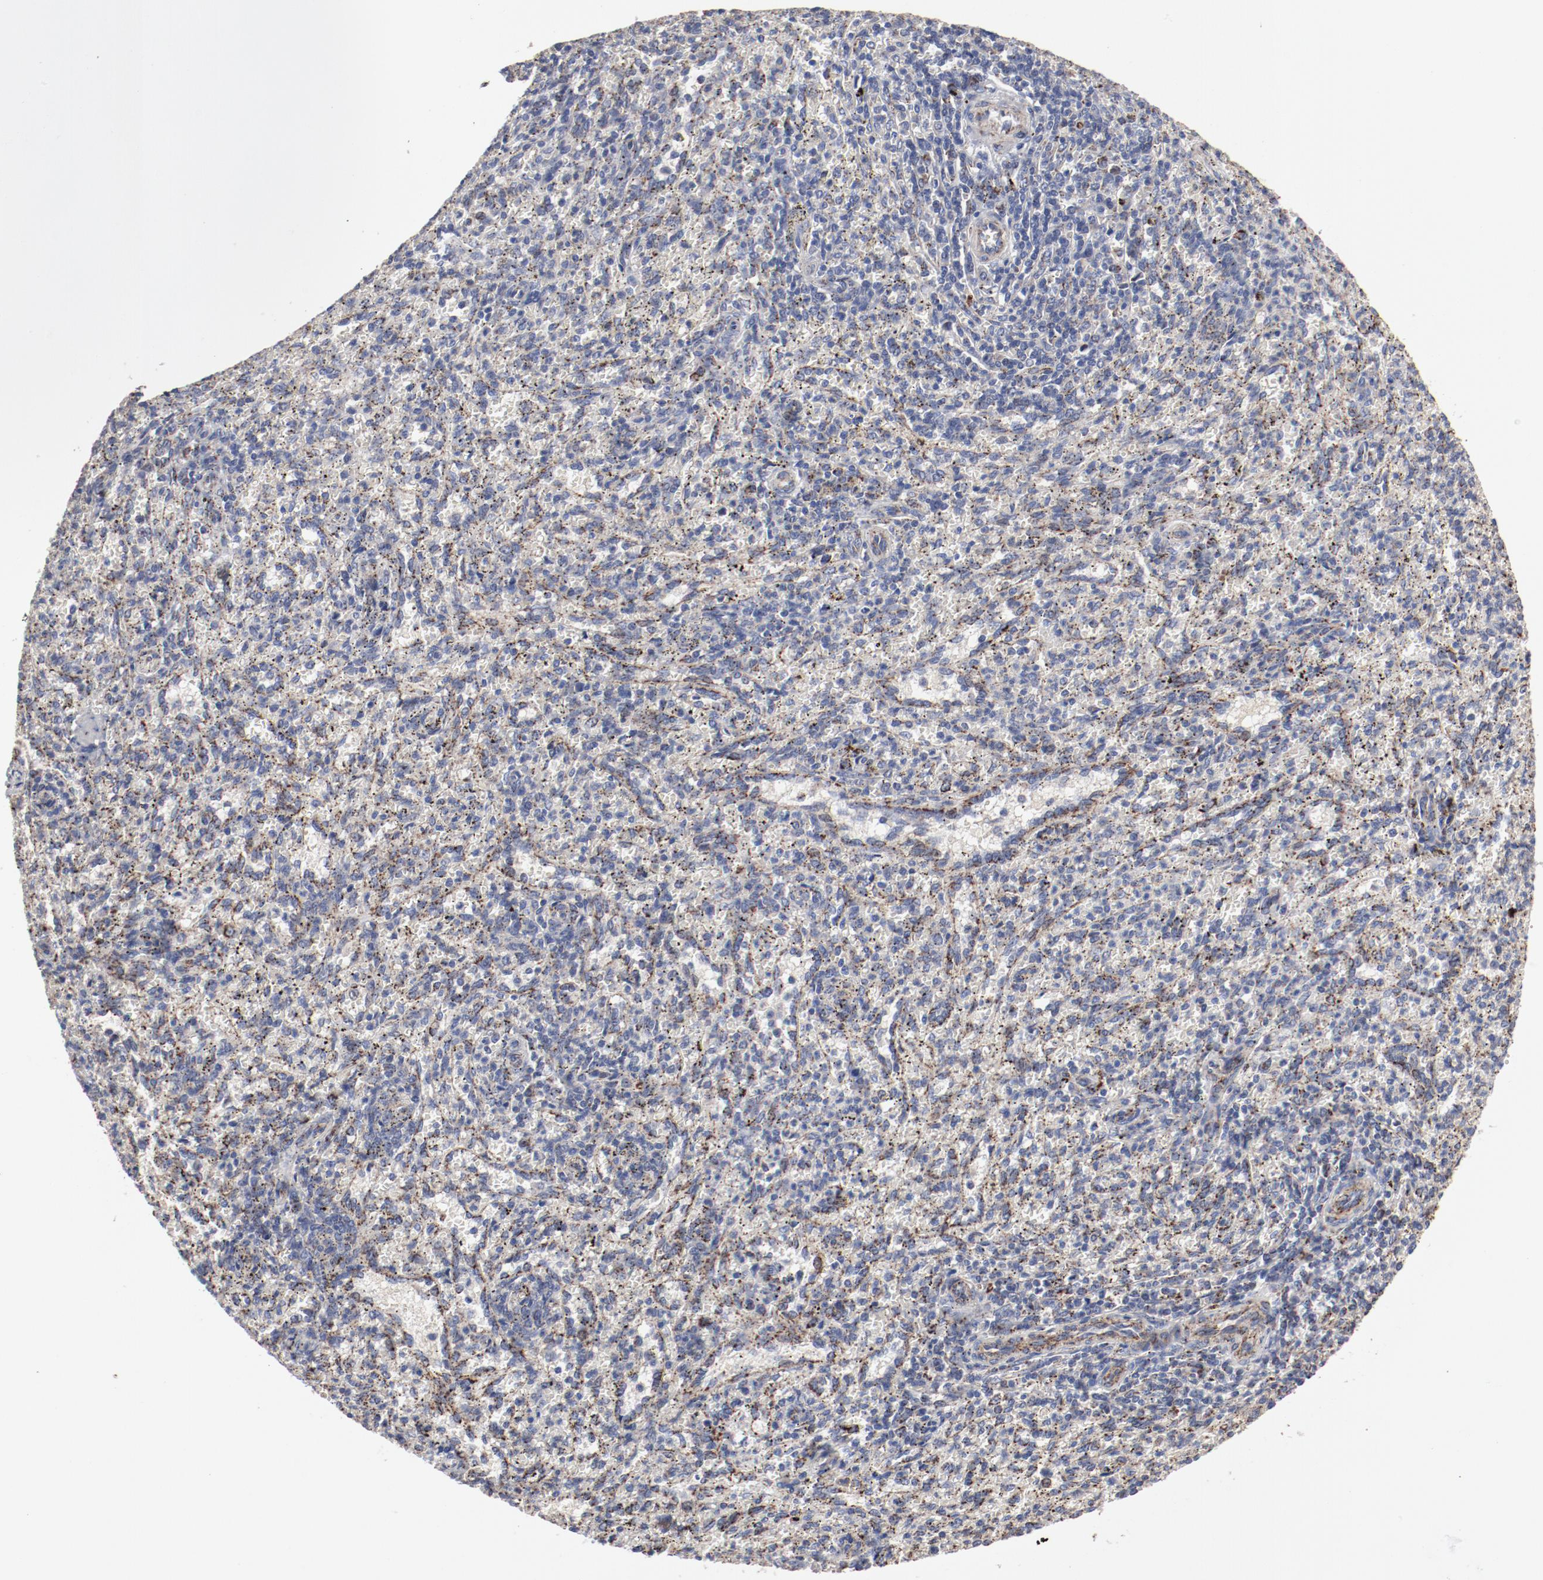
{"staining": {"intensity": "negative", "quantity": "none", "location": "none"}, "tissue": "spleen", "cell_type": "Cells in red pulp", "image_type": "normal", "snomed": [{"axis": "morphology", "description": "Normal tissue, NOS"}, {"axis": "topography", "description": "Spleen"}], "caption": "This is an immunohistochemistry (IHC) histopathology image of benign spleen. There is no staining in cells in red pulp.", "gene": "NDUFV2", "patient": {"sex": "female", "age": 10}}